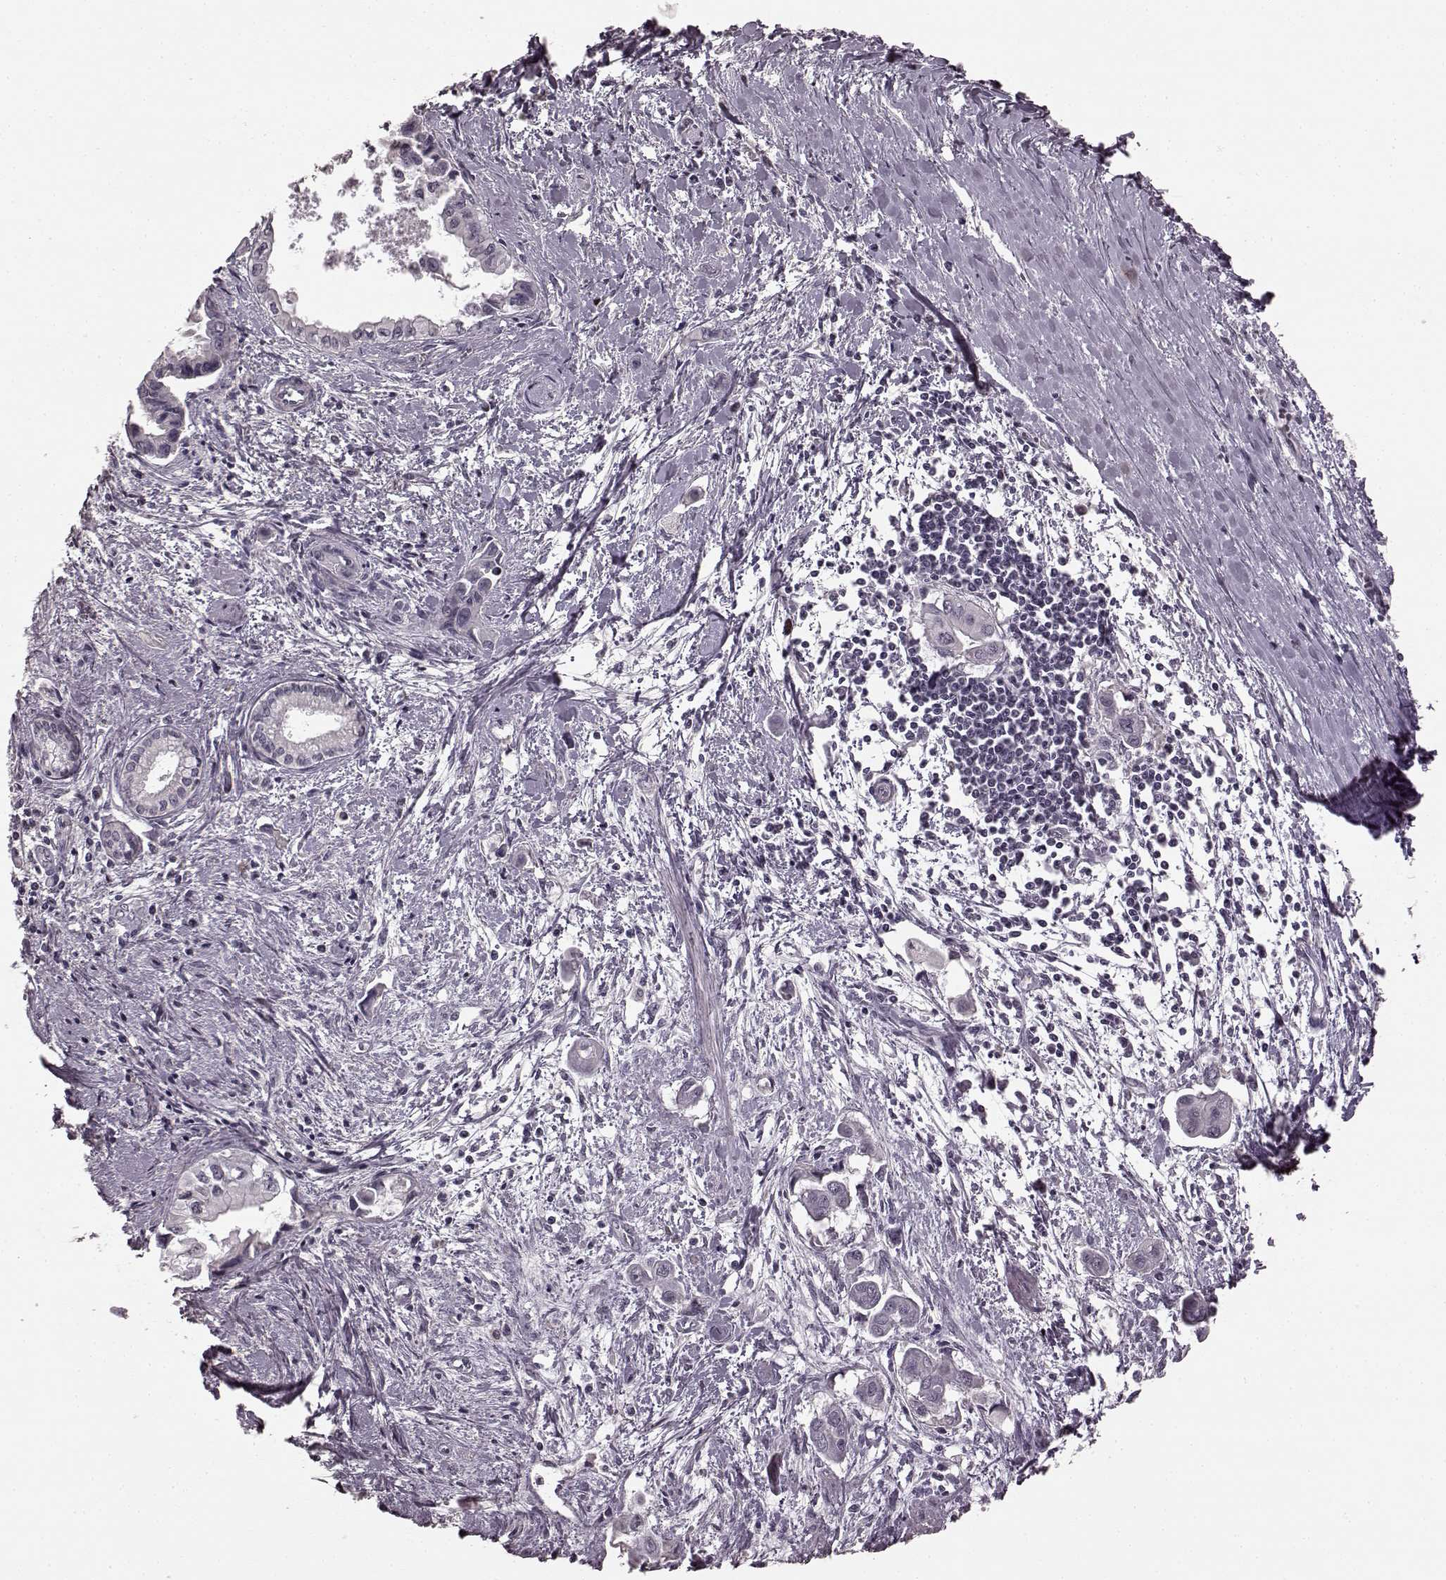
{"staining": {"intensity": "negative", "quantity": "none", "location": "none"}, "tissue": "pancreatic cancer", "cell_type": "Tumor cells", "image_type": "cancer", "snomed": [{"axis": "morphology", "description": "Adenocarcinoma, NOS"}, {"axis": "topography", "description": "Pancreas"}], "caption": "A photomicrograph of pancreatic adenocarcinoma stained for a protein displays no brown staining in tumor cells. (Stains: DAB immunohistochemistry with hematoxylin counter stain, Microscopy: brightfield microscopy at high magnification).", "gene": "CCNA2", "patient": {"sex": "male", "age": 60}}